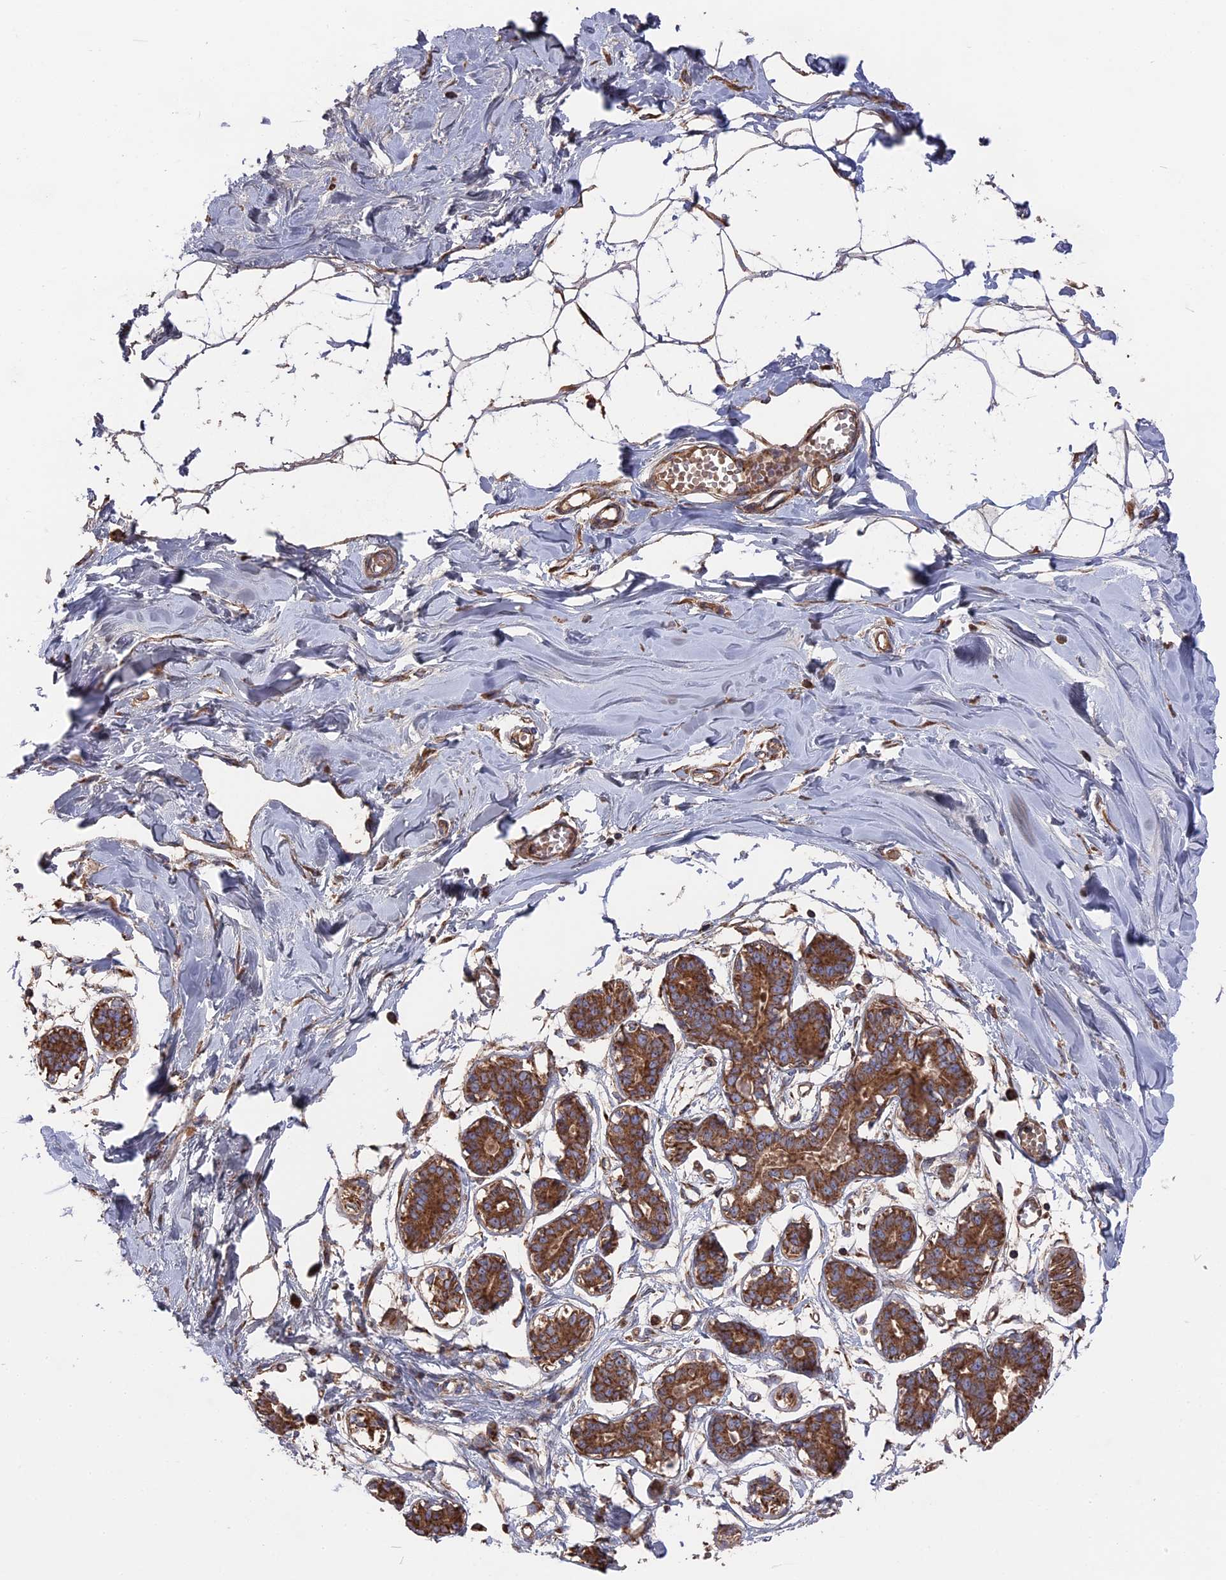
{"staining": {"intensity": "weak", "quantity": ">75%", "location": "cytoplasmic/membranous"}, "tissue": "breast", "cell_type": "Adipocytes", "image_type": "normal", "snomed": [{"axis": "morphology", "description": "Normal tissue, NOS"}, {"axis": "topography", "description": "Breast"}], "caption": "Weak cytoplasmic/membranous staining for a protein is appreciated in approximately >75% of adipocytes of normal breast using immunohistochemistry (IHC).", "gene": "TELO2", "patient": {"sex": "female", "age": 27}}